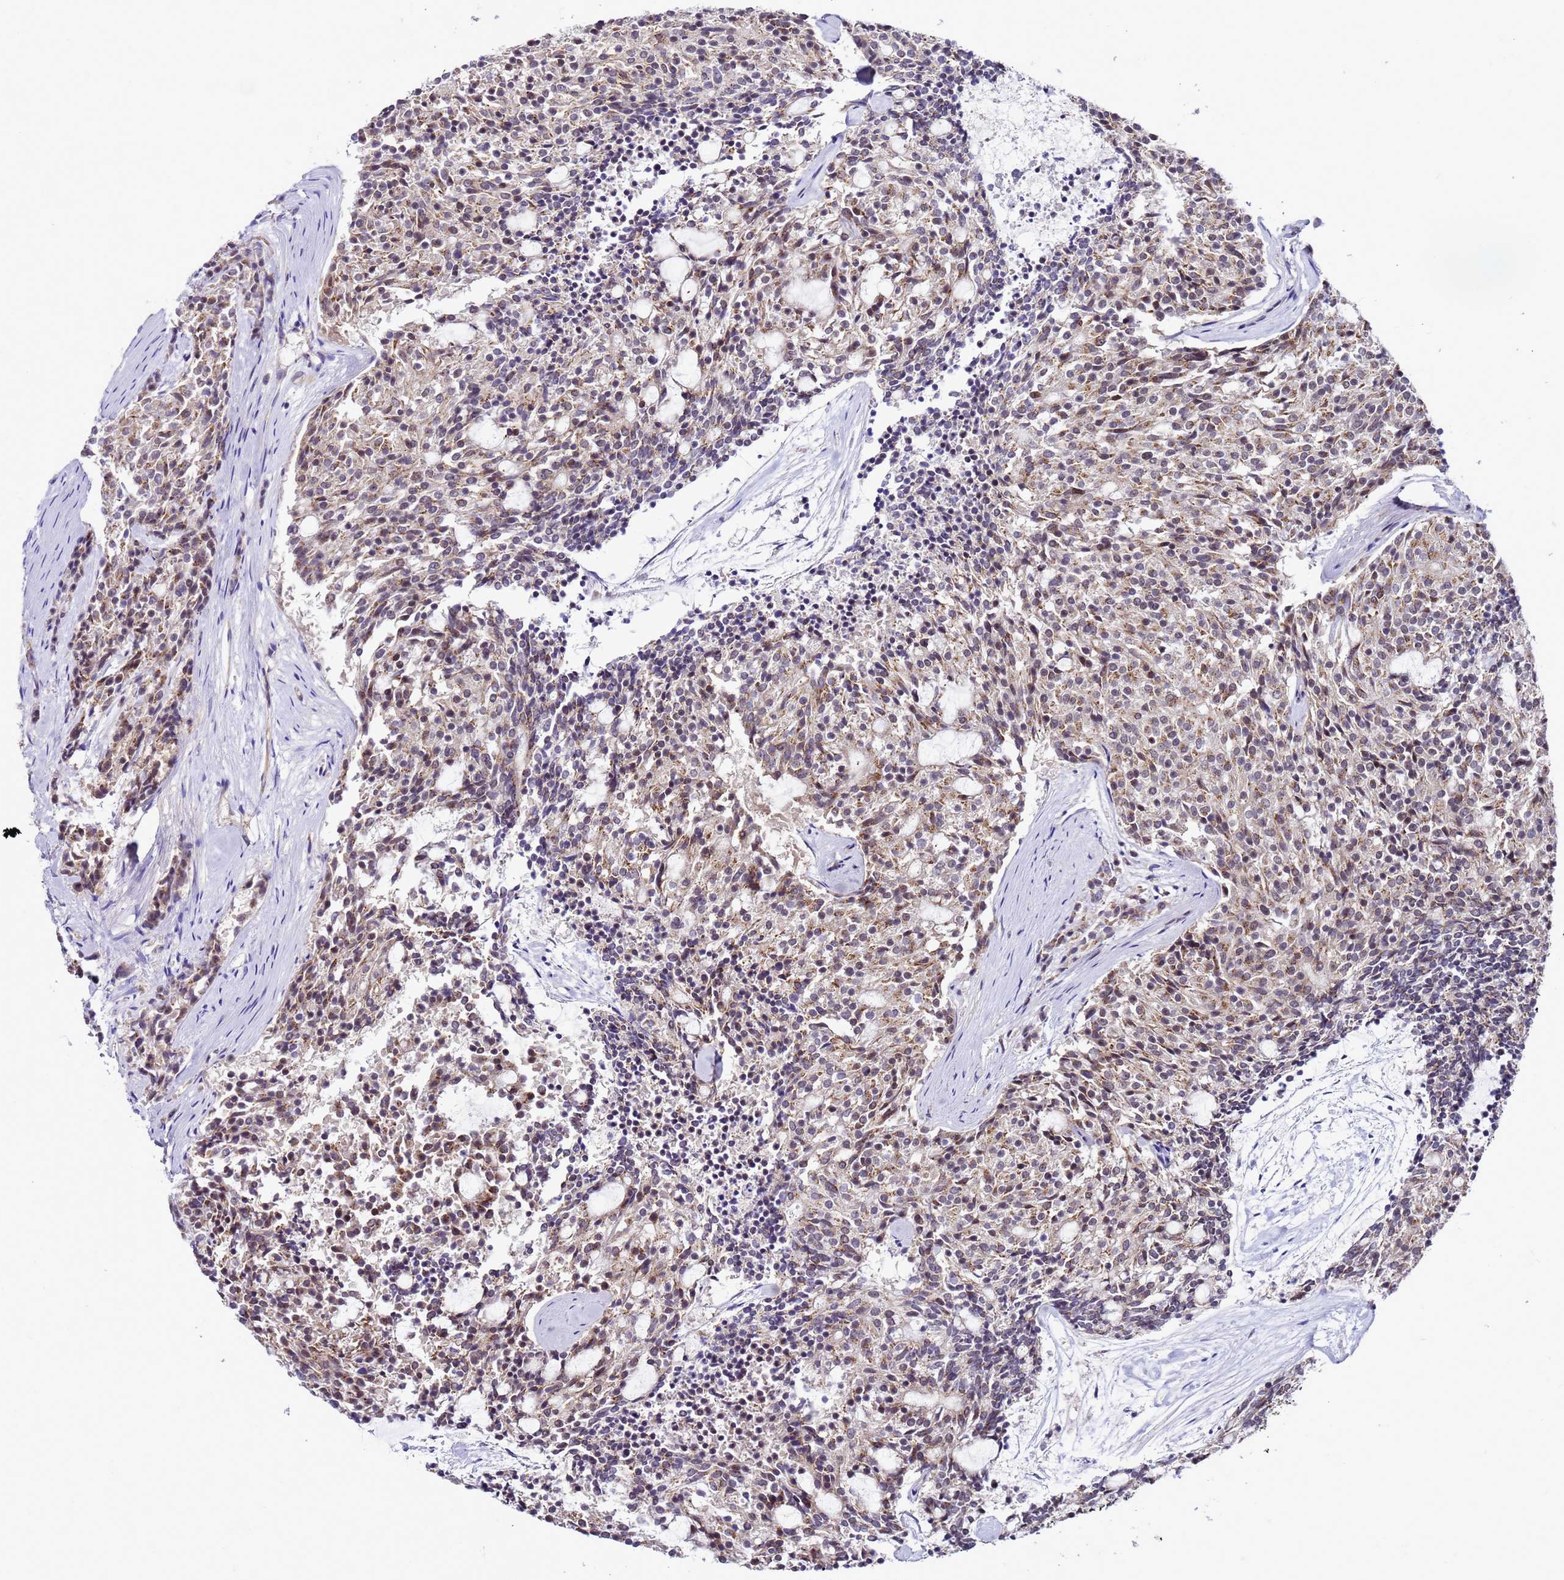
{"staining": {"intensity": "moderate", "quantity": "25%-75%", "location": "cytoplasmic/membranous,nuclear"}, "tissue": "carcinoid", "cell_type": "Tumor cells", "image_type": "cancer", "snomed": [{"axis": "morphology", "description": "Carcinoid, malignant, NOS"}, {"axis": "topography", "description": "Pancreas"}], "caption": "Protein staining demonstrates moderate cytoplasmic/membranous and nuclear staining in approximately 25%-75% of tumor cells in carcinoid.", "gene": "C19orf47", "patient": {"sex": "female", "age": 54}}